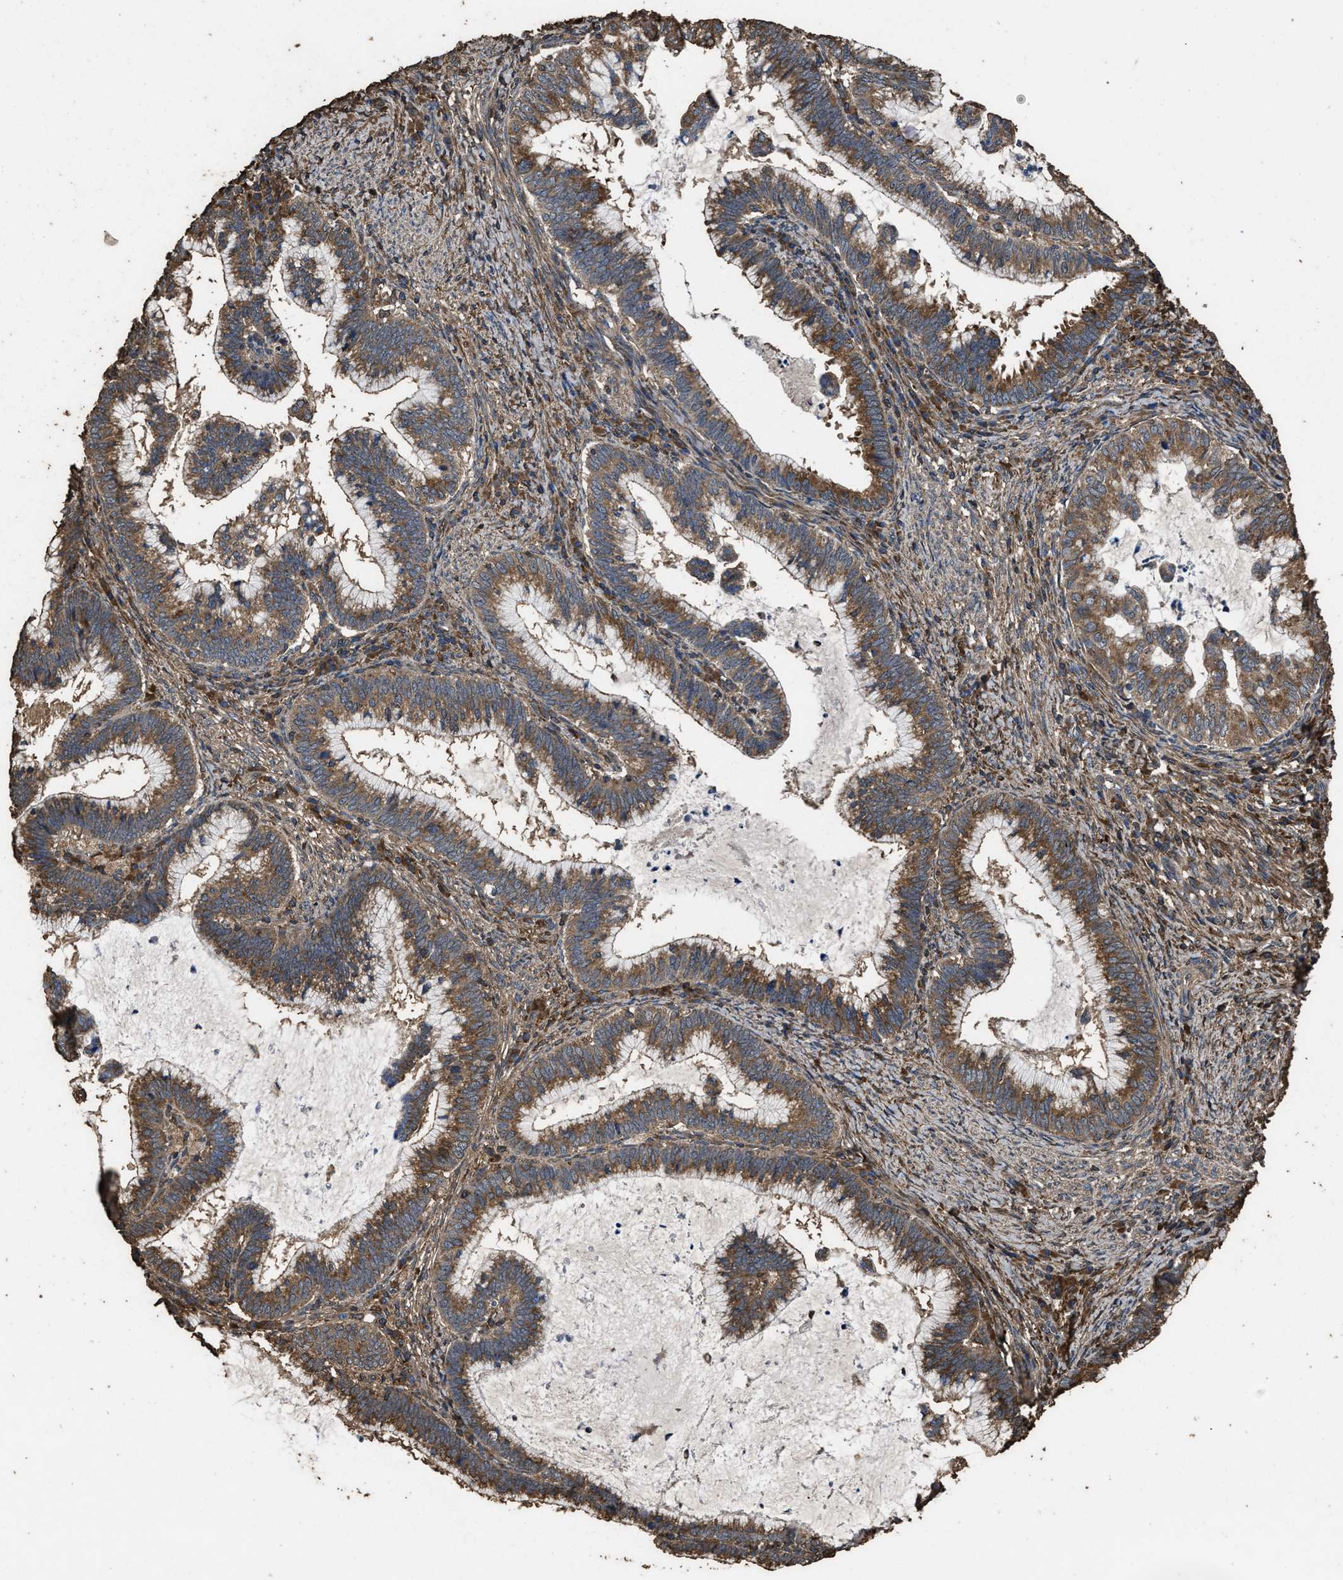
{"staining": {"intensity": "moderate", "quantity": ">75%", "location": "cytoplasmic/membranous"}, "tissue": "cervical cancer", "cell_type": "Tumor cells", "image_type": "cancer", "snomed": [{"axis": "morphology", "description": "Adenocarcinoma, NOS"}, {"axis": "topography", "description": "Cervix"}], "caption": "Immunohistochemical staining of adenocarcinoma (cervical) shows moderate cytoplasmic/membranous protein staining in about >75% of tumor cells.", "gene": "ZMYND19", "patient": {"sex": "female", "age": 36}}